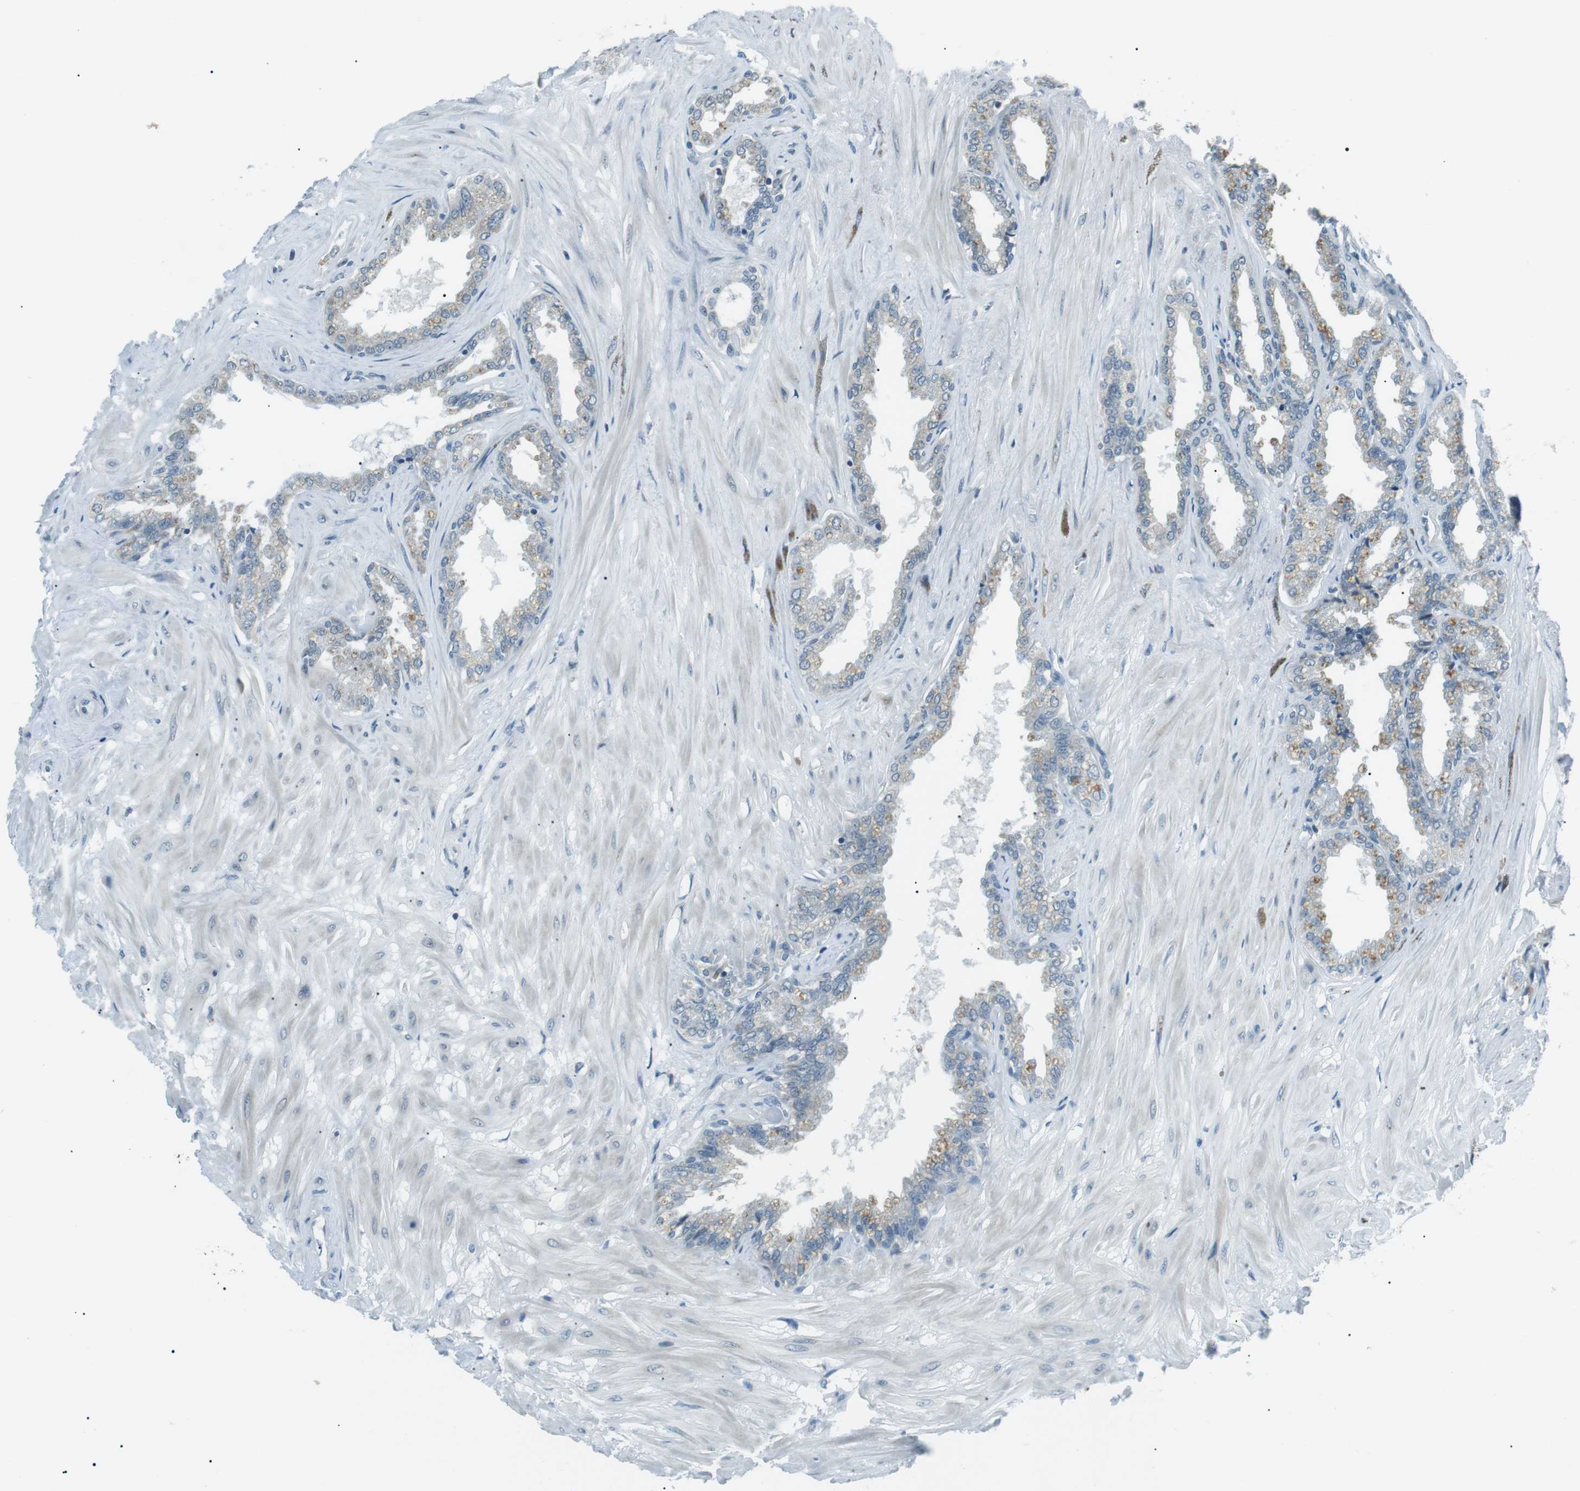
{"staining": {"intensity": "weak", "quantity": "25%-75%", "location": "cytoplasmic/membranous"}, "tissue": "seminal vesicle", "cell_type": "Glandular cells", "image_type": "normal", "snomed": [{"axis": "morphology", "description": "Normal tissue, NOS"}, {"axis": "topography", "description": "Seminal veicle"}], "caption": "Protein staining by immunohistochemistry exhibits weak cytoplasmic/membranous expression in about 25%-75% of glandular cells in unremarkable seminal vesicle.", "gene": "ENSG00000289724", "patient": {"sex": "male", "age": 46}}